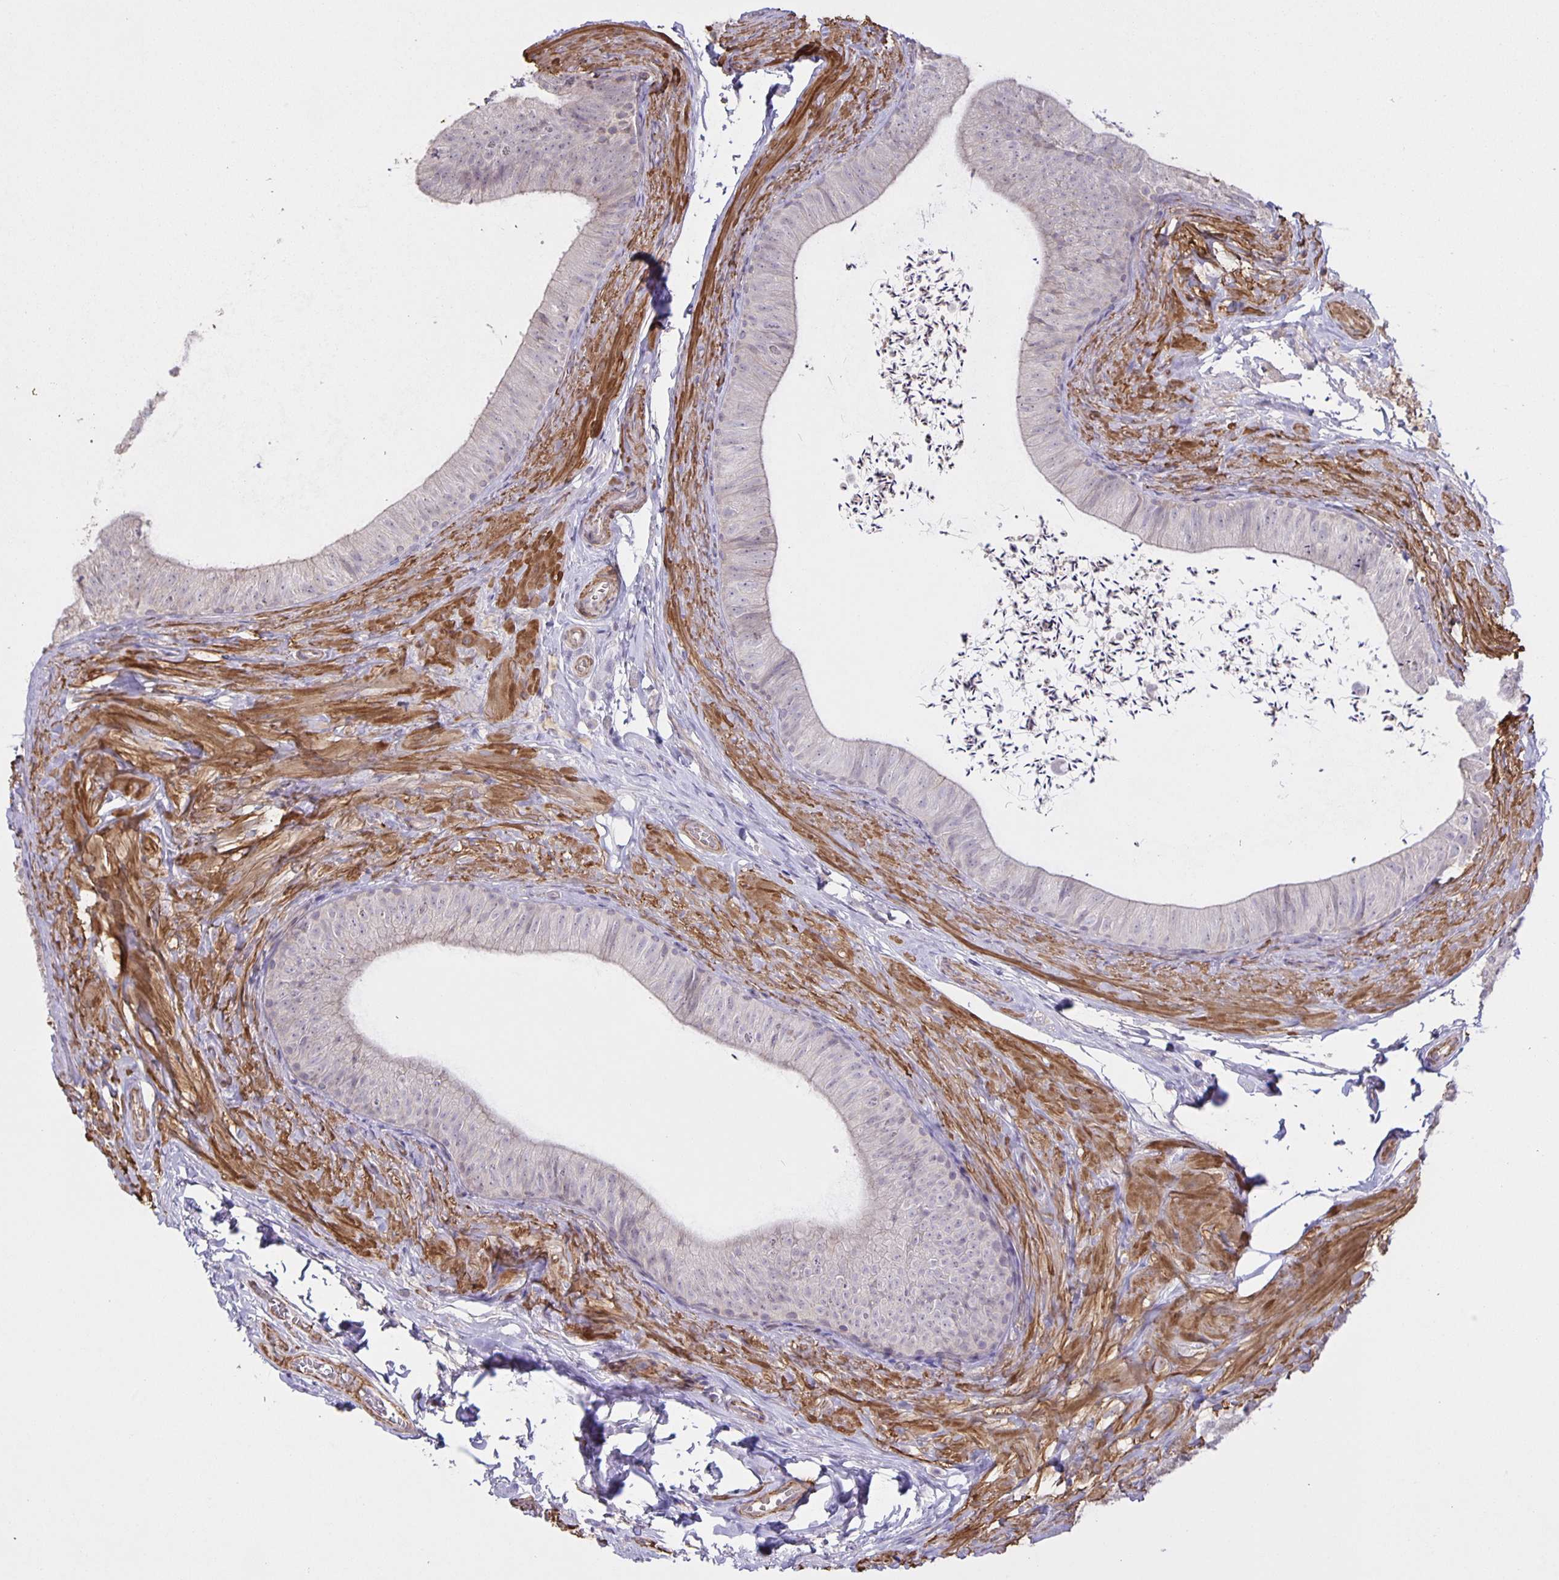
{"staining": {"intensity": "negative", "quantity": "none", "location": "none"}, "tissue": "epididymis", "cell_type": "Glandular cells", "image_type": "normal", "snomed": [{"axis": "morphology", "description": "Normal tissue, NOS"}, {"axis": "topography", "description": "Epididymis, spermatic cord, NOS"}, {"axis": "topography", "description": "Epididymis"}, {"axis": "topography", "description": "Peripheral nerve tissue"}], "caption": "An immunohistochemistry (IHC) photomicrograph of normal epididymis is shown. There is no staining in glandular cells of epididymis. The staining was performed using DAB (3,3'-diaminobenzidine) to visualize the protein expression in brown, while the nuclei were stained in blue with hematoxylin (Magnification: 20x).", "gene": "SRCIN1", "patient": {"sex": "male", "age": 29}}